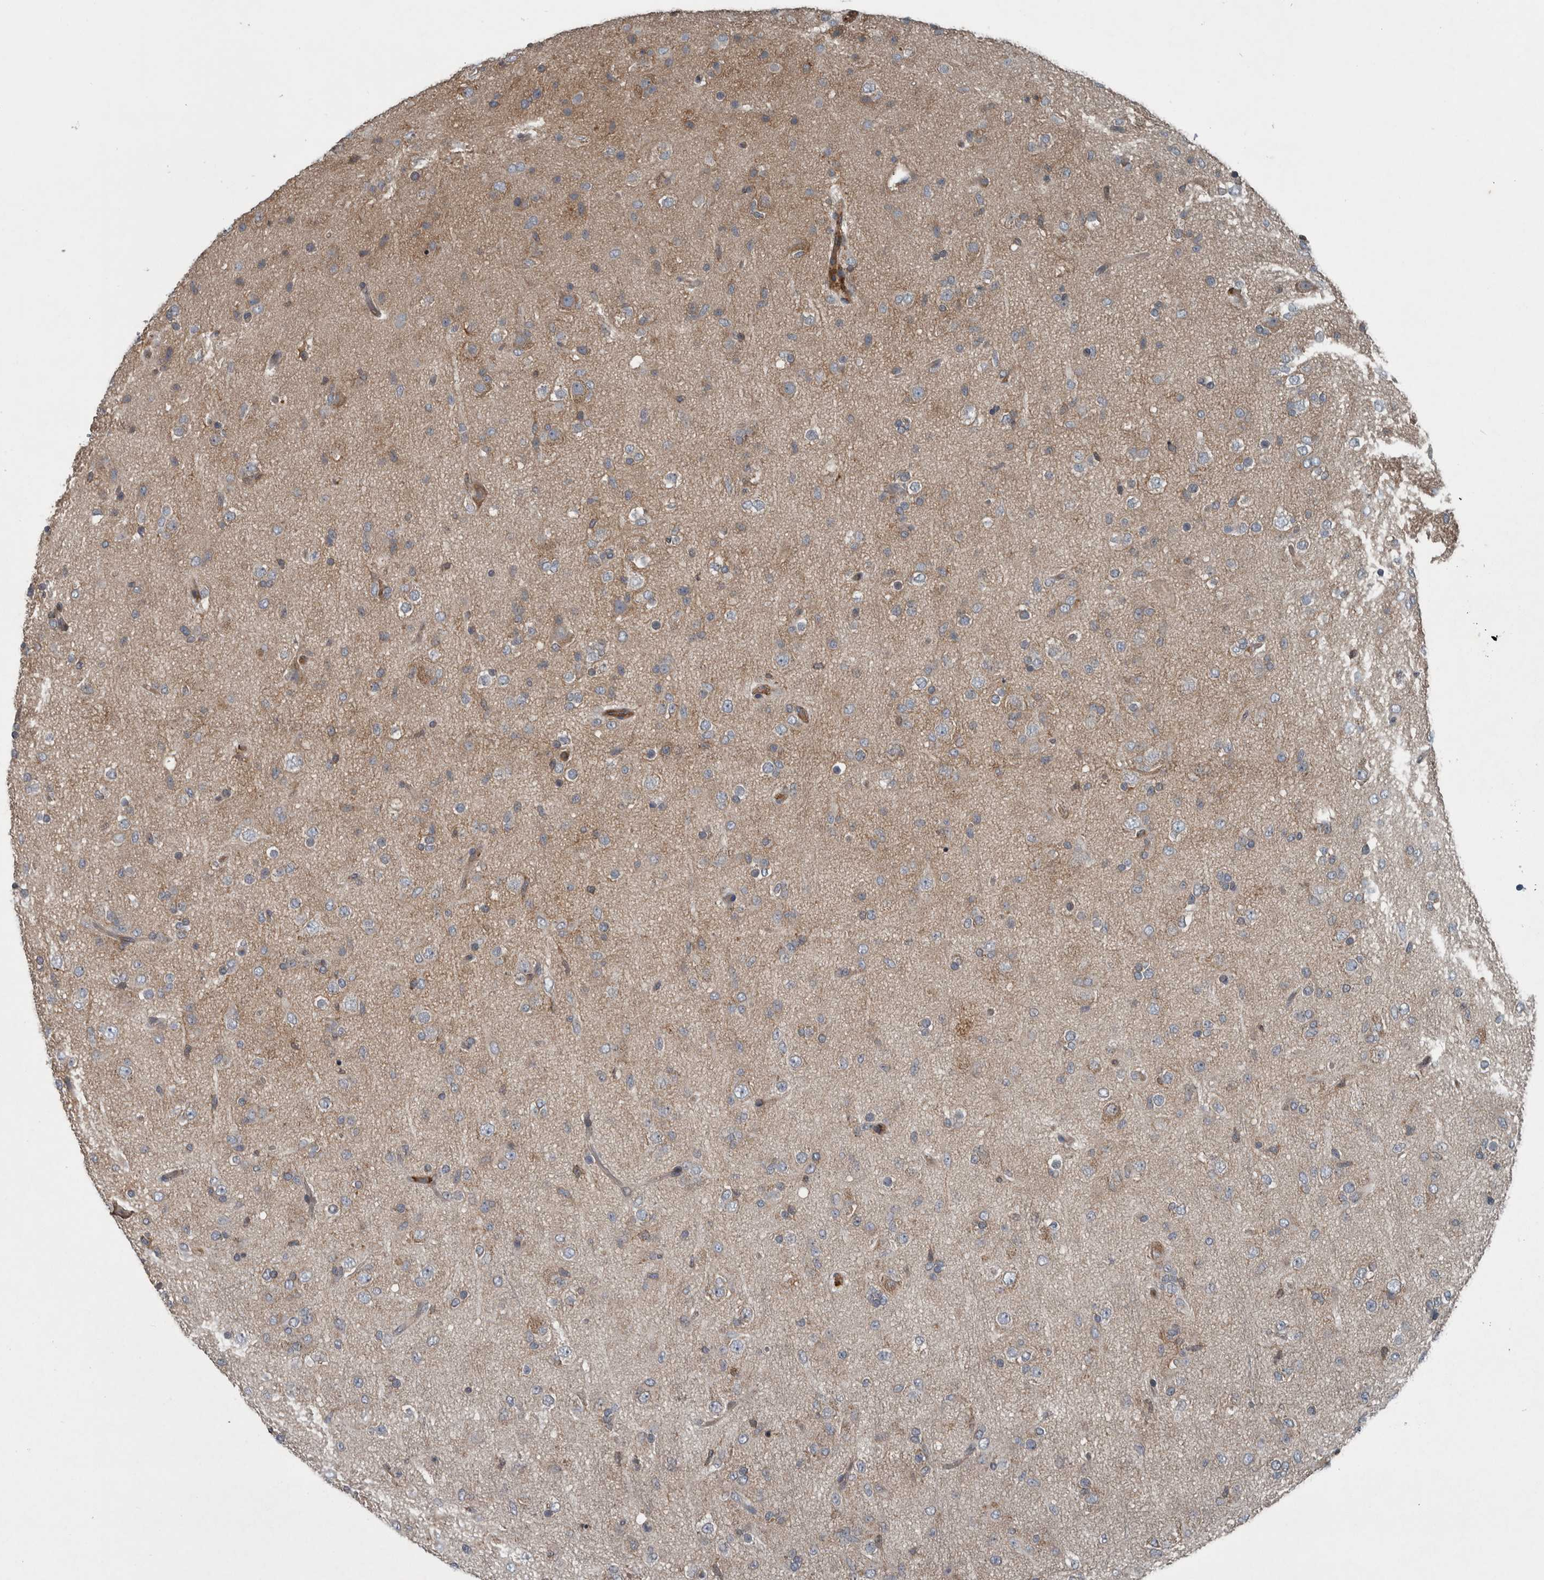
{"staining": {"intensity": "moderate", "quantity": "<25%", "location": "cytoplasmic/membranous"}, "tissue": "glioma", "cell_type": "Tumor cells", "image_type": "cancer", "snomed": [{"axis": "morphology", "description": "Glioma, malignant, Low grade"}, {"axis": "topography", "description": "Brain"}], "caption": "Moderate cytoplasmic/membranous staining is identified in about <25% of tumor cells in glioma.", "gene": "EXOC8", "patient": {"sex": "male", "age": 65}}